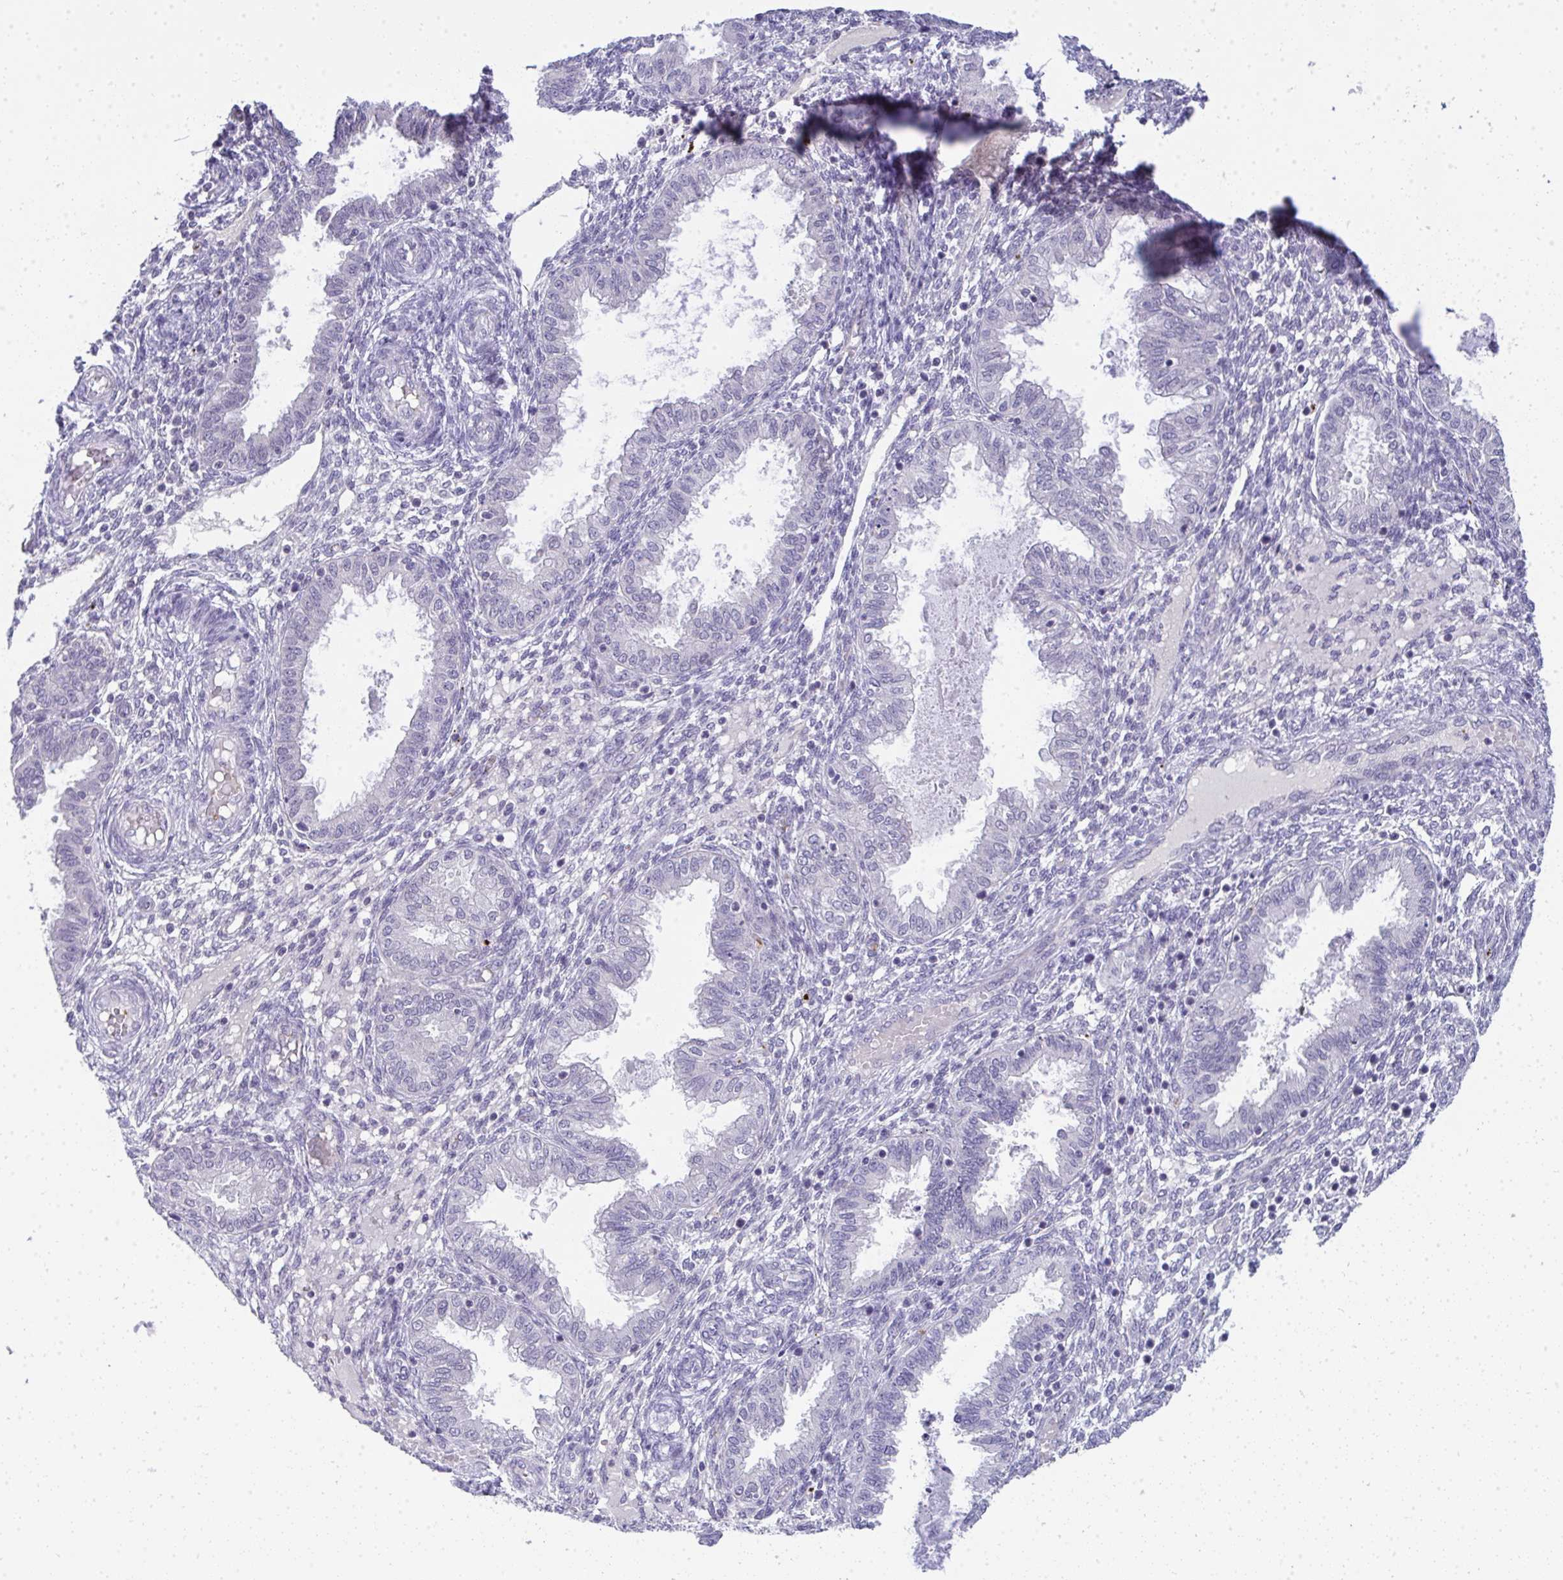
{"staining": {"intensity": "negative", "quantity": "none", "location": "none"}, "tissue": "endometrium", "cell_type": "Cells in endometrial stroma", "image_type": "normal", "snomed": [{"axis": "morphology", "description": "Normal tissue, NOS"}, {"axis": "topography", "description": "Endometrium"}], "caption": "IHC of normal endometrium displays no expression in cells in endometrial stroma. The staining is performed using DAB brown chromogen with nuclei counter-stained in using hematoxylin.", "gene": "TMEM82", "patient": {"sex": "female", "age": 33}}